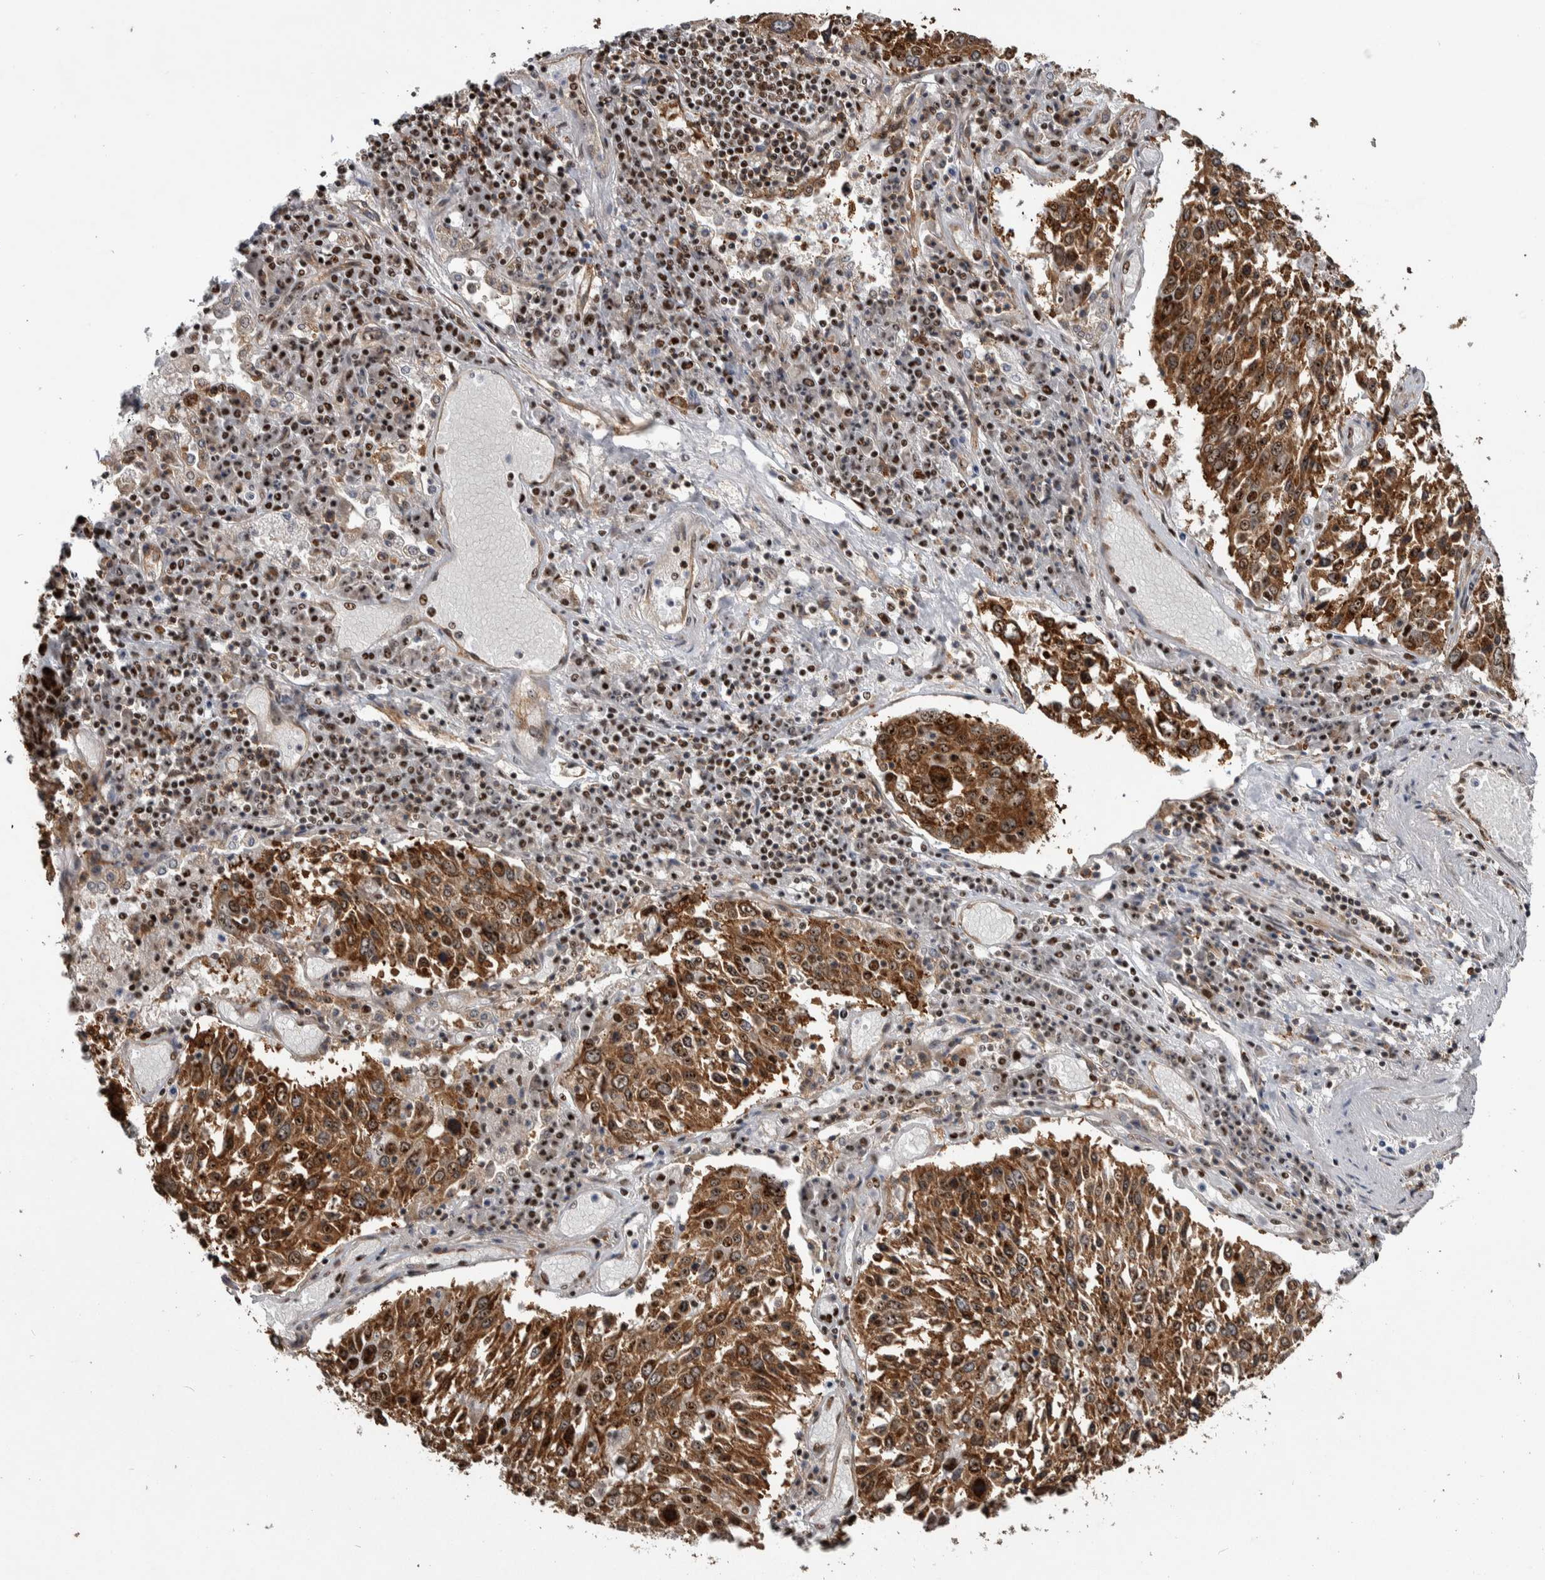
{"staining": {"intensity": "strong", "quantity": ">75%", "location": "cytoplasmic/membranous,nuclear"}, "tissue": "lung cancer", "cell_type": "Tumor cells", "image_type": "cancer", "snomed": [{"axis": "morphology", "description": "Squamous cell carcinoma, NOS"}, {"axis": "topography", "description": "Lung"}], "caption": "Human squamous cell carcinoma (lung) stained with a protein marker displays strong staining in tumor cells.", "gene": "NCL", "patient": {"sex": "male", "age": 65}}